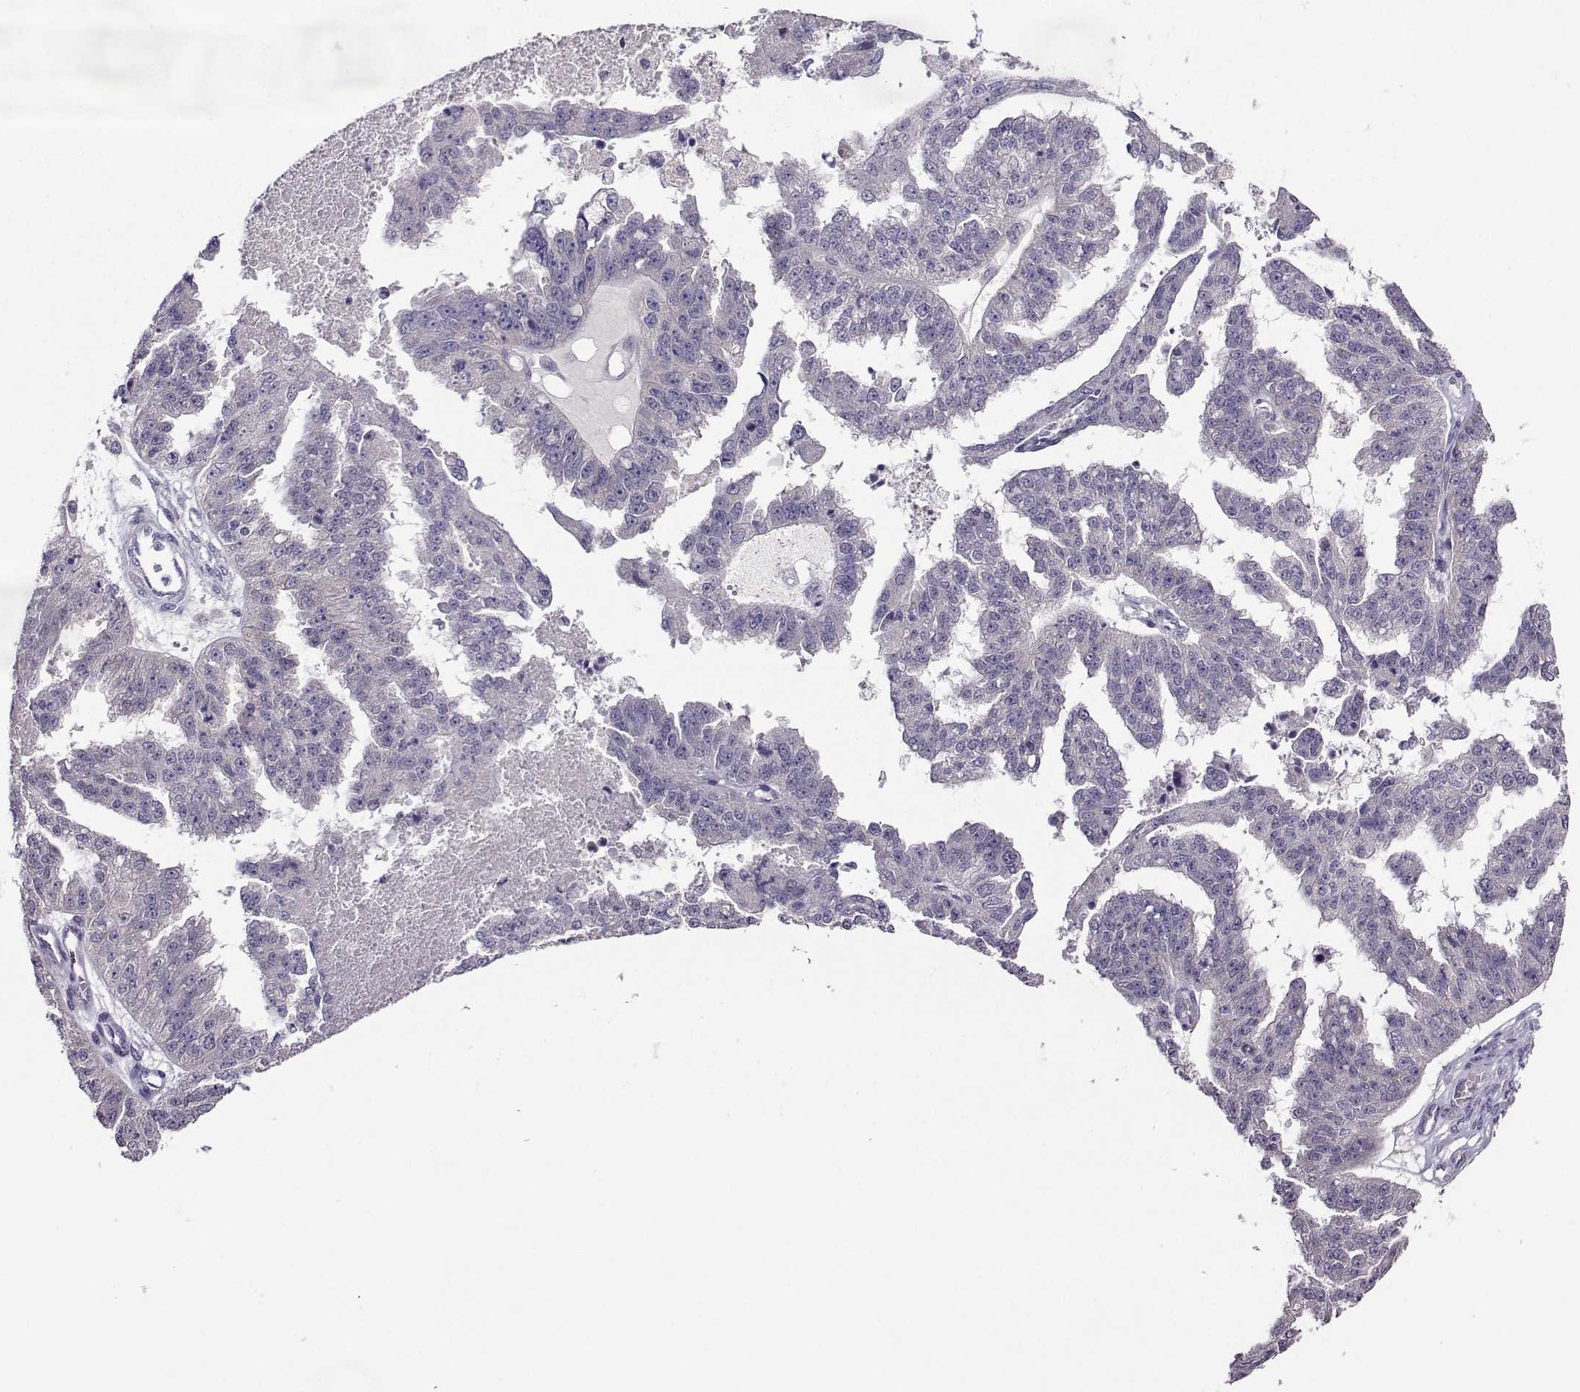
{"staining": {"intensity": "negative", "quantity": "none", "location": "none"}, "tissue": "ovarian cancer", "cell_type": "Tumor cells", "image_type": "cancer", "snomed": [{"axis": "morphology", "description": "Cystadenocarcinoma, serous, NOS"}, {"axis": "topography", "description": "Ovary"}], "caption": "Immunohistochemical staining of ovarian cancer shows no significant positivity in tumor cells.", "gene": "DDX20", "patient": {"sex": "female", "age": 58}}